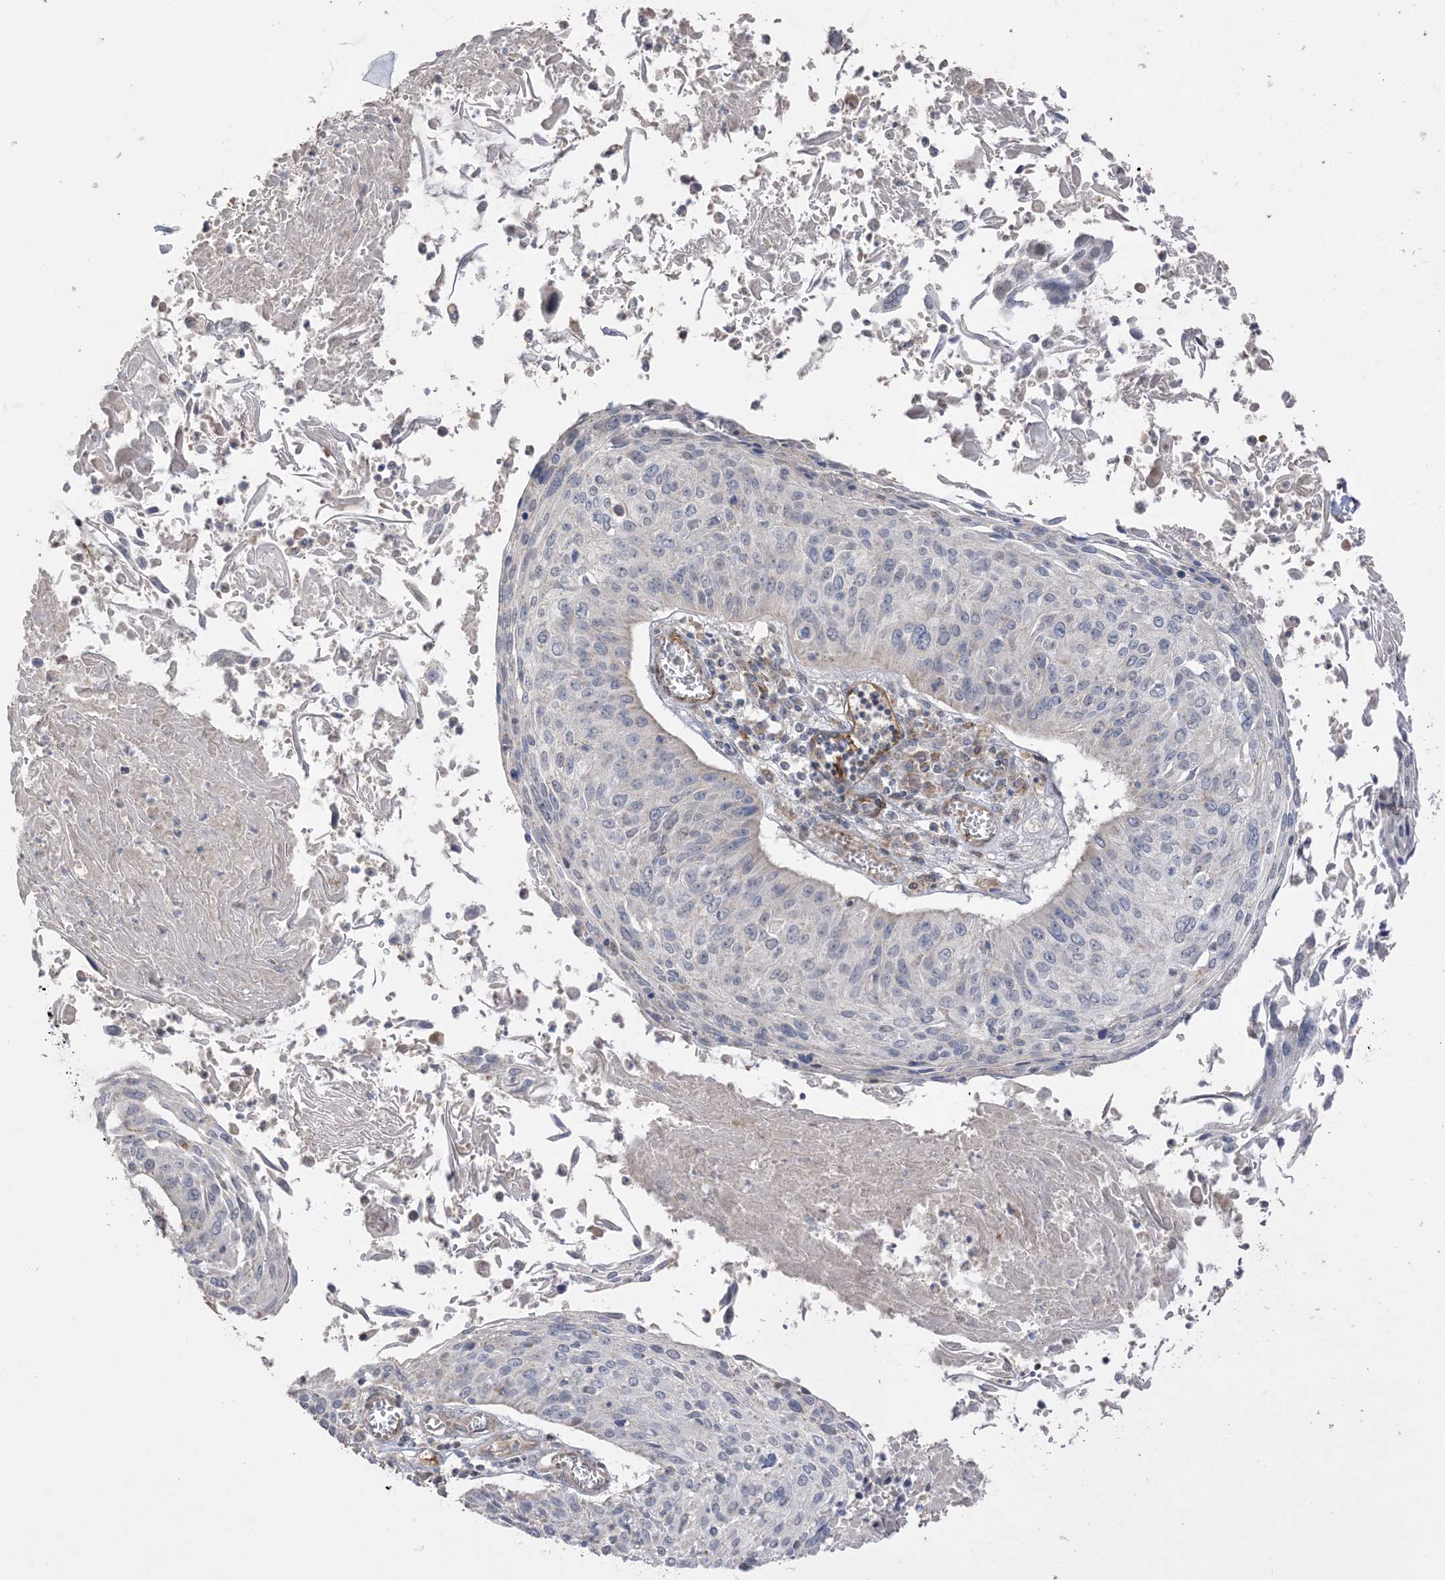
{"staining": {"intensity": "negative", "quantity": "none", "location": "none"}, "tissue": "cervical cancer", "cell_type": "Tumor cells", "image_type": "cancer", "snomed": [{"axis": "morphology", "description": "Squamous cell carcinoma, NOS"}, {"axis": "topography", "description": "Cervix"}], "caption": "Image shows no significant protein staining in tumor cells of cervical cancer (squamous cell carcinoma).", "gene": "AGA", "patient": {"sex": "female", "age": 51}}